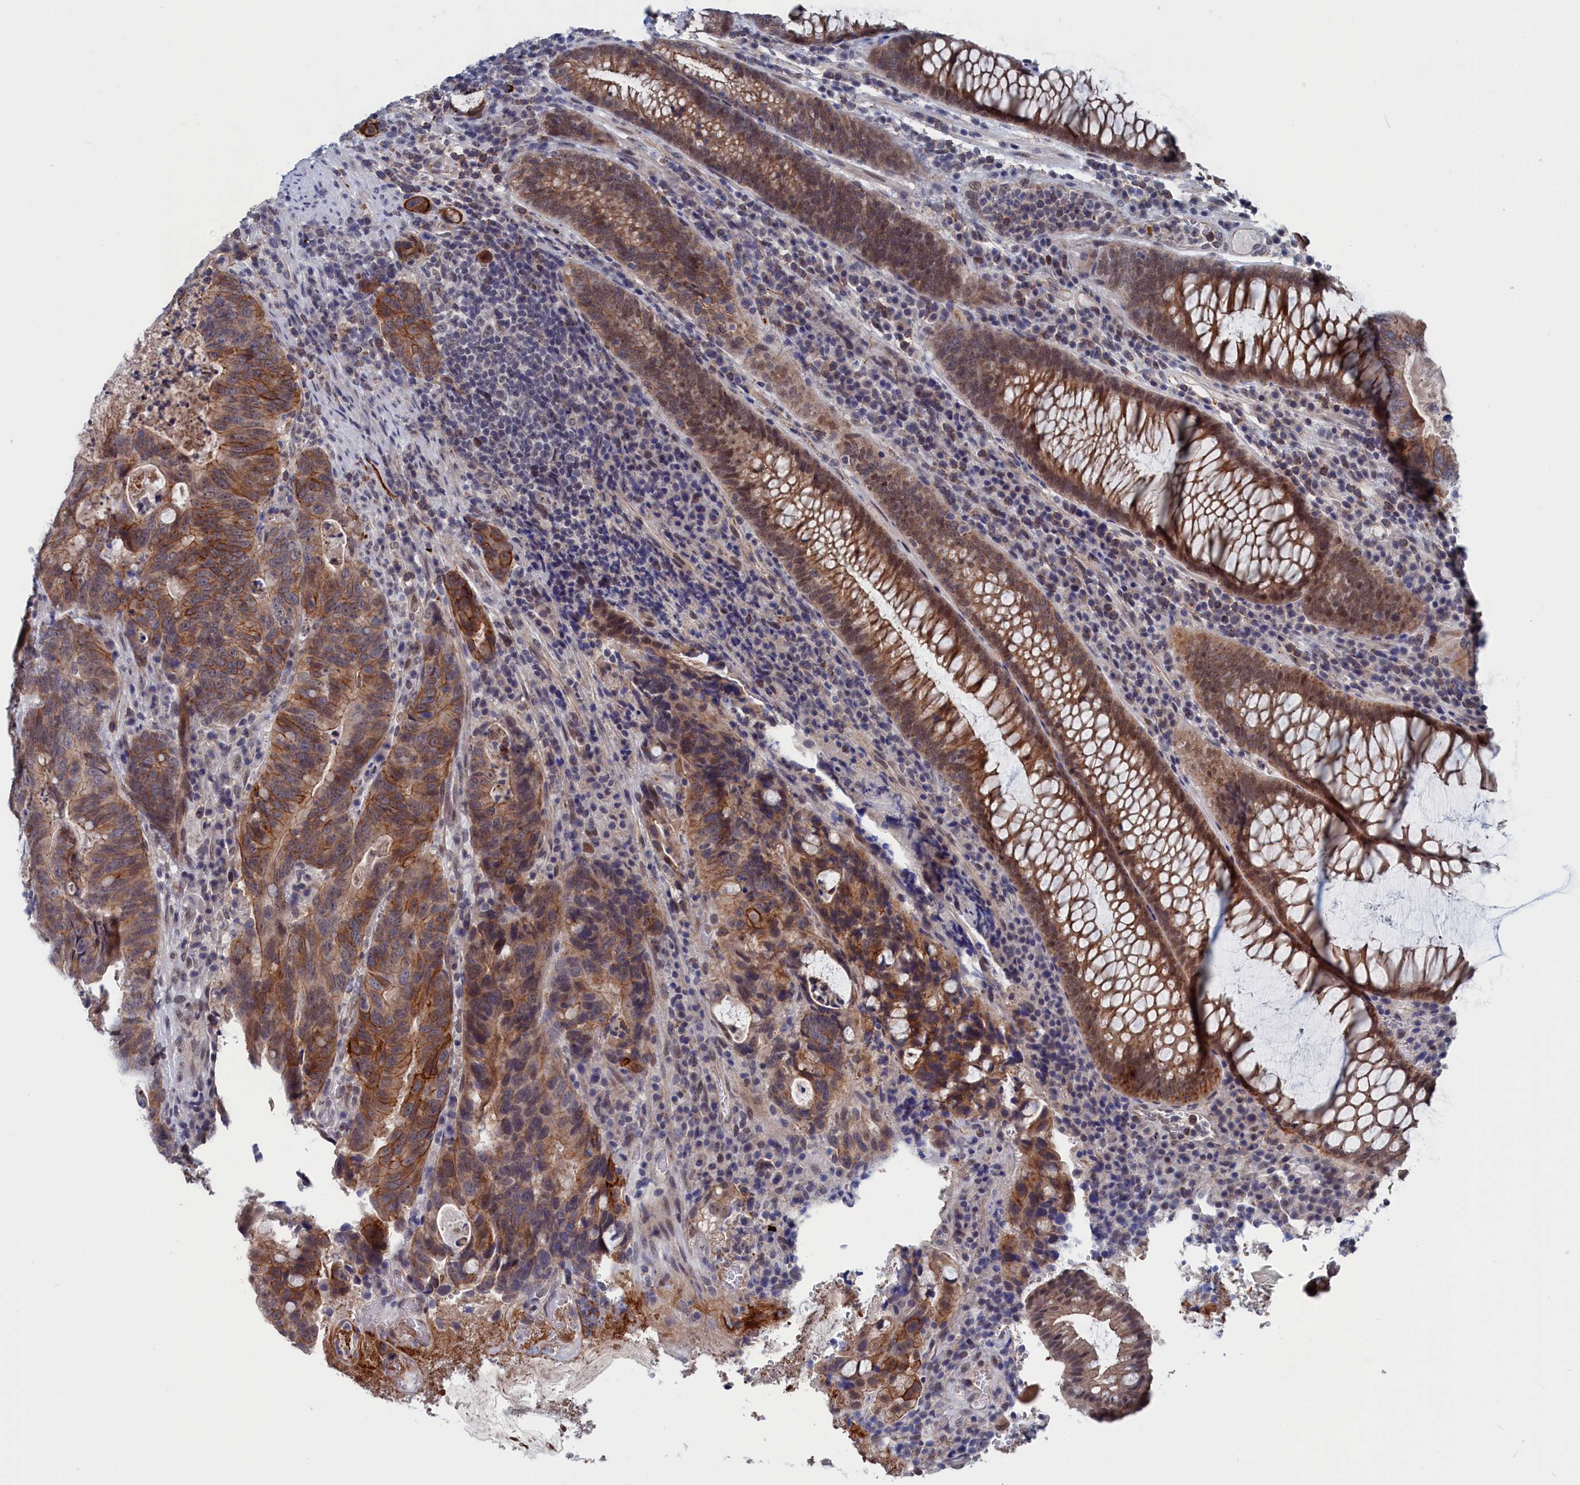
{"staining": {"intensity": "moderate", "quantity": ">75%", "location": "cytoplasmic/membranous"}, "tissue": "colorectal cancer", "cell_type": "Tumor cells", "image_type": "cancer", "snomed": [{"axis": "morphology", "description": "Adenocarcinoma, NOS"}, {"axis": "topography", "description": "Colon"}], "caption": "Protein expression by immunohistochemistry (IHC) shows moderate cytoplasmic/membranous expression in approximately >75% of tumor cells in colorectal cancer.", "gene": "MARCHF3", "patient": {"sex": "female", "age": 82}}